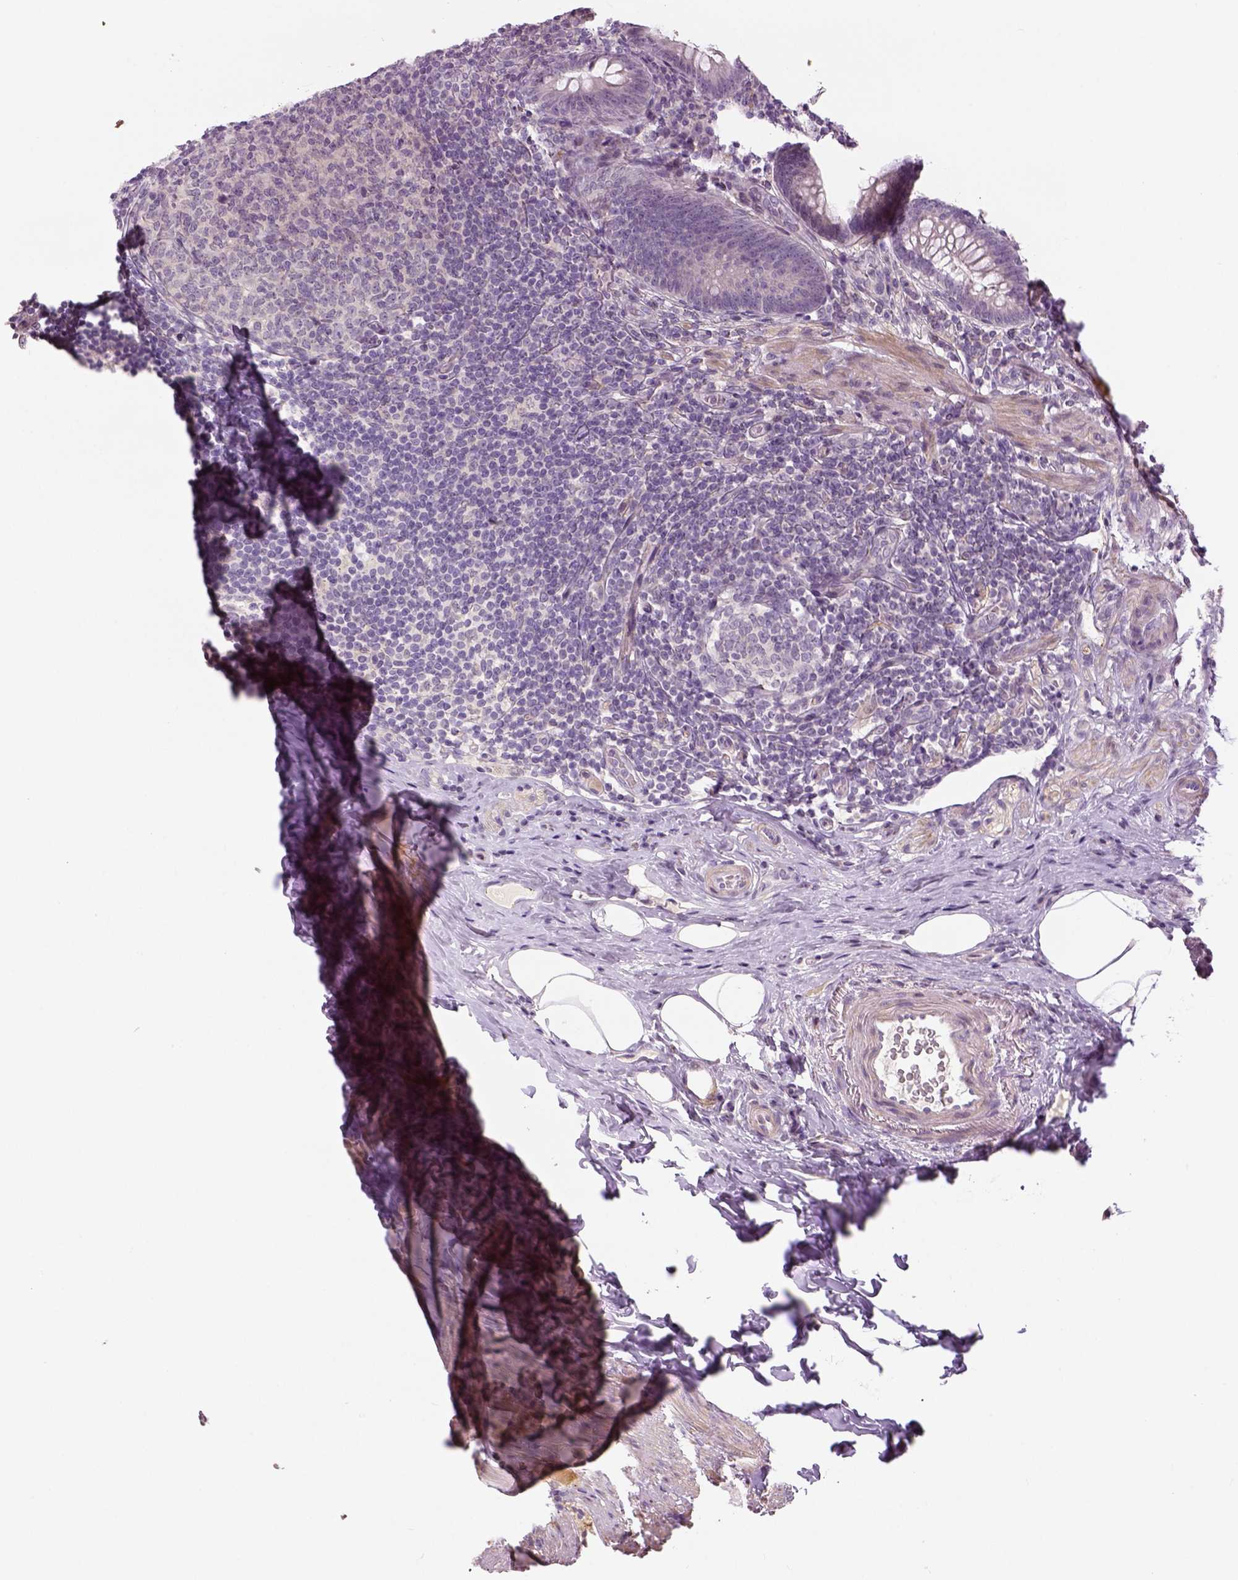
{"staining": {"intensity": "negative", "quantity": "none", "location": "none"}, "tissue": "appendix", "cell_type": "Glandular cells", "image_type": "normal", "snomed": [{"axis": "morphology", "description": "Normal tissue, NOS"}, {"axis": "topography", "description": "Appendix"}], "caption": "Appendix stained for a protein using IHC displays no positivity glandular cells.", "gene": "NECAB1", "patient": {"sex": "male", "age": 47}}